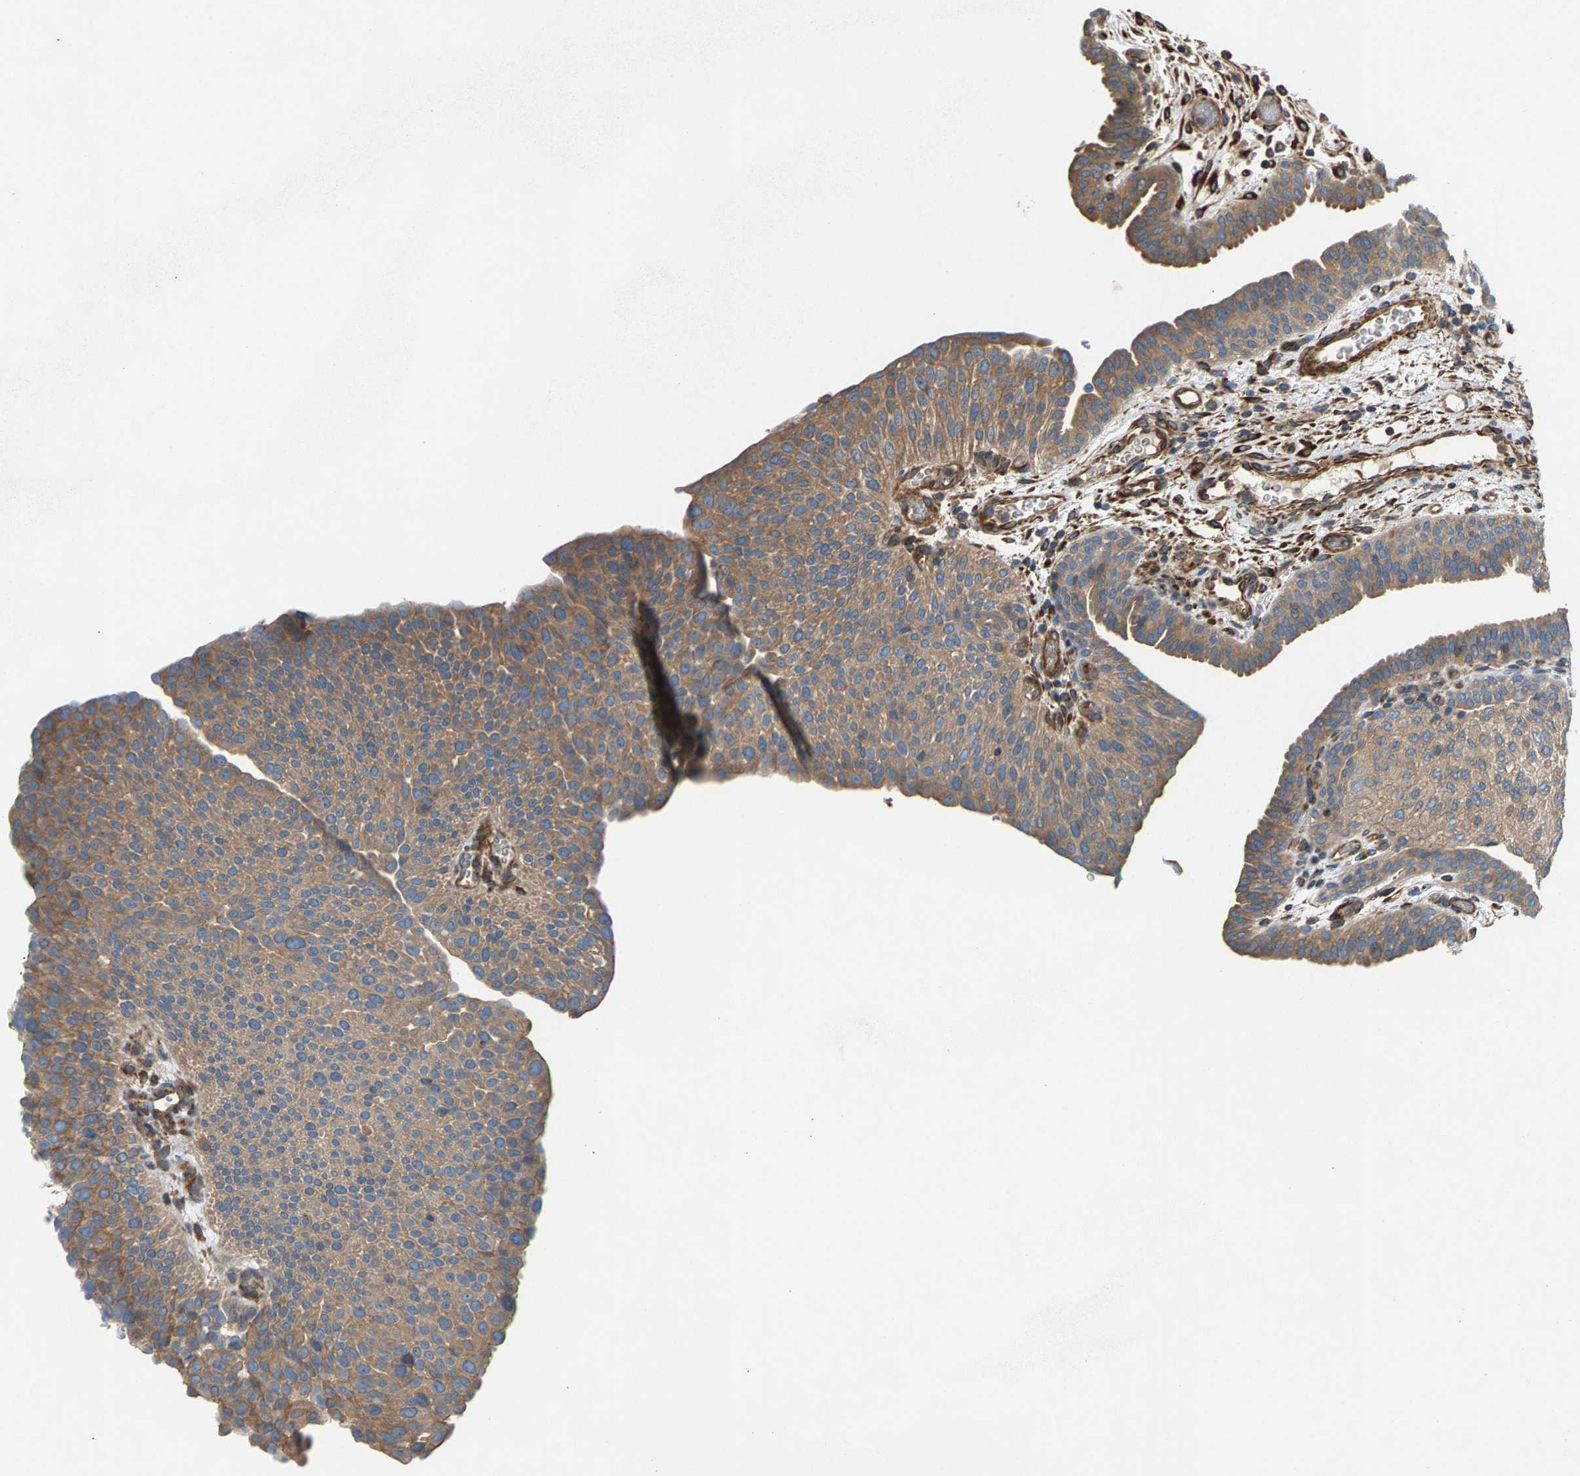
{"staining": {"intensity": "moderate", "quantity": ">75%", "location": "cytoplasmic/membranous"}, "tissue": "urothelial cancer", "cell_type": "Tumor cells", "image_type": "cancer", "snomed": [{"axis": "morphology", "description": "Urothelial carcinoma, Low grade"}, {"axis": "morphology", "description": "Urothelial carcinoma, High grade"}, {"axis": "topography", "description": "Urinary bladder"}], "caption": "This is an image of immunohistochemistry (IHC) staining of low-grade urothelial carcinoma, which shows moderate expression in the cytoplasmic/membranous of tumor cells.", "gene": "PDCL", "patient": {"sex": "male", "age": 35}}